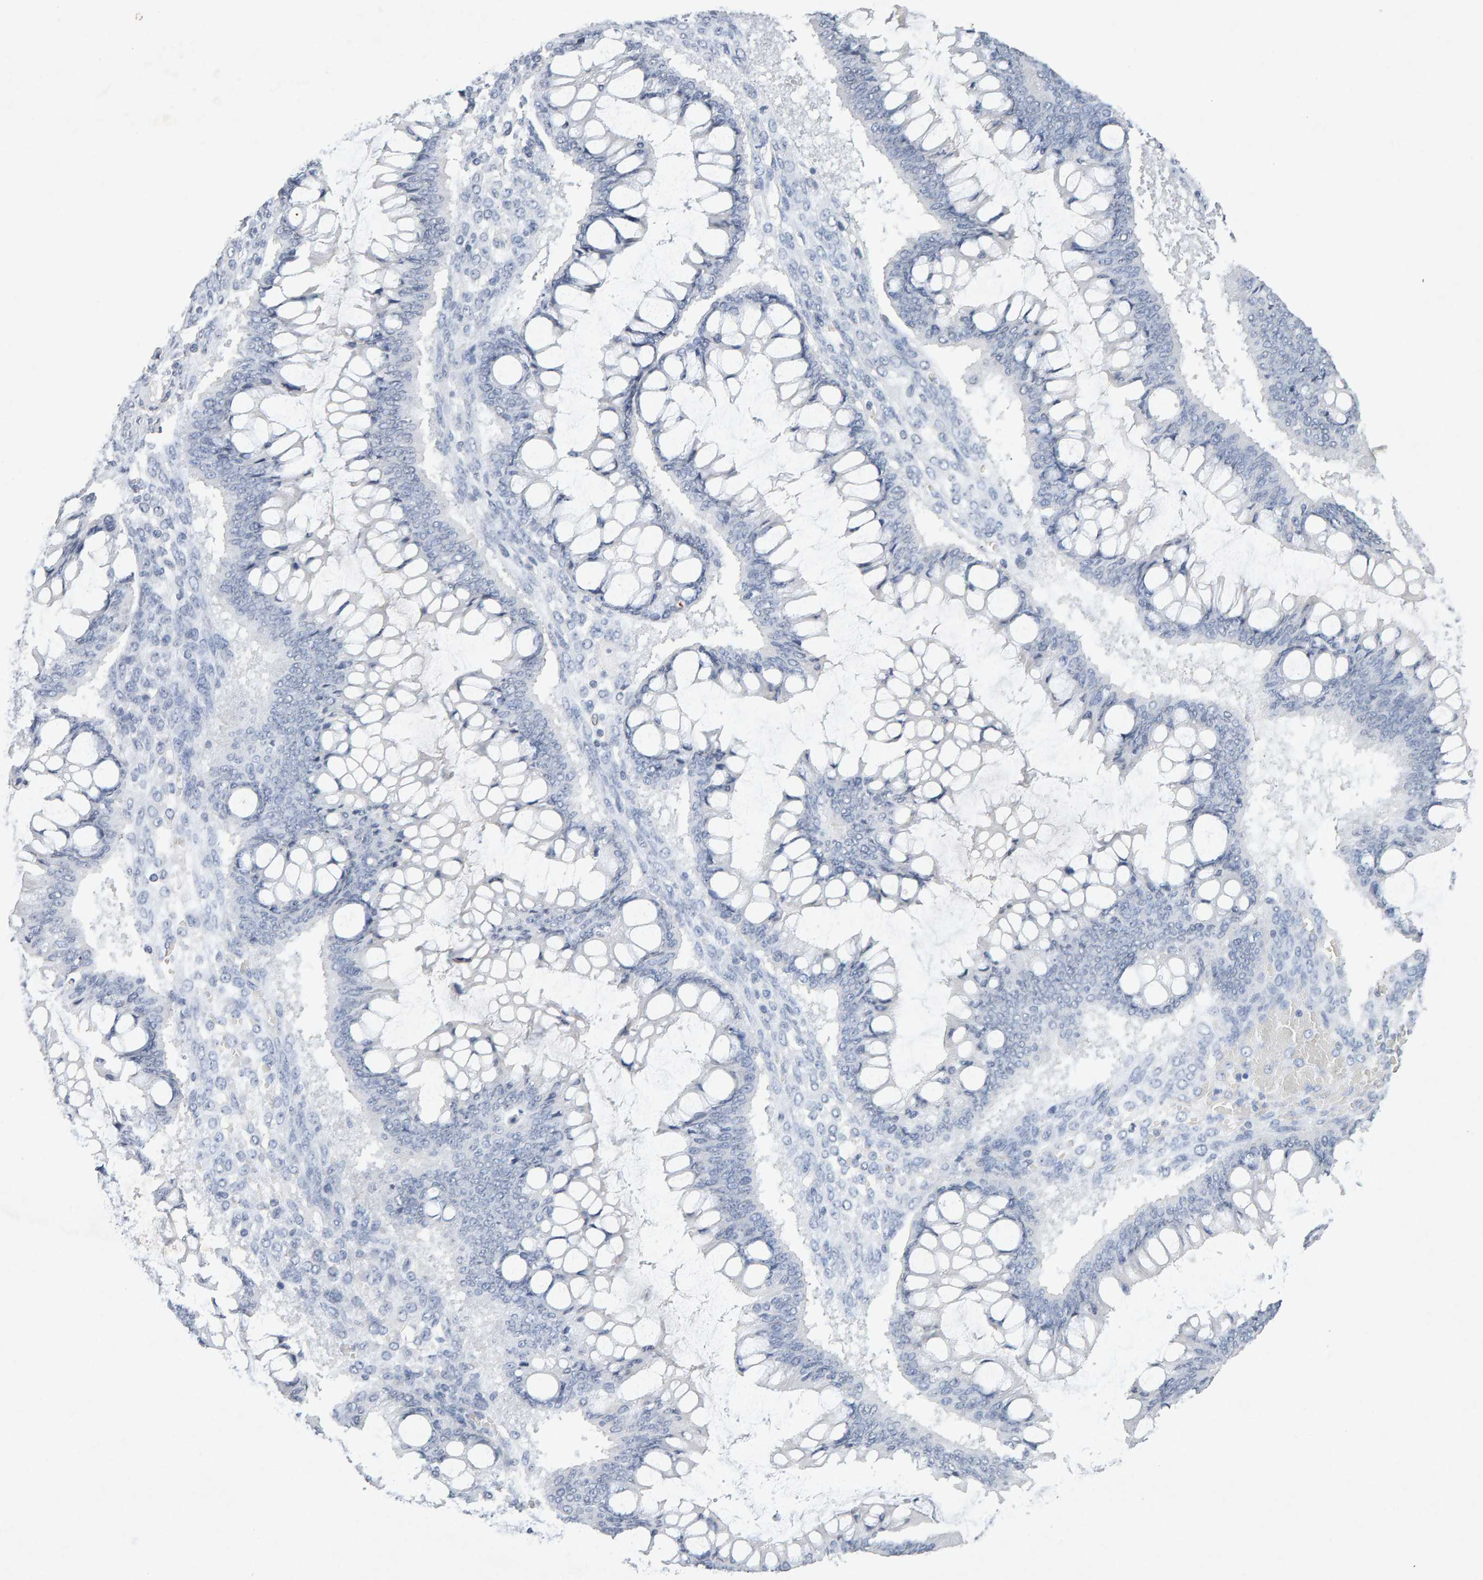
{"staining": {"intensity": "negative", "quantity": "none", "location": "none"}, "tissue": "ovarian cancer", "cell_type": "Tumor cells", "image_type": "cancer", "snomed": [{"axis": "morphology", "description": "Cystadenocarcinoma, mucinous, NOS"}, {"axis": "topography", "description": "Ovary"}], "caption": "Immunohistochemistry (IHC) of ovarian cancer demonstrates no positivity in tumor cells. The staining is performed using DAB brown chromogen with nuclei counter-stained in using hematoxylin.", "gene": "PTPRM", "patient": {"sex": "female", "age": 73}}